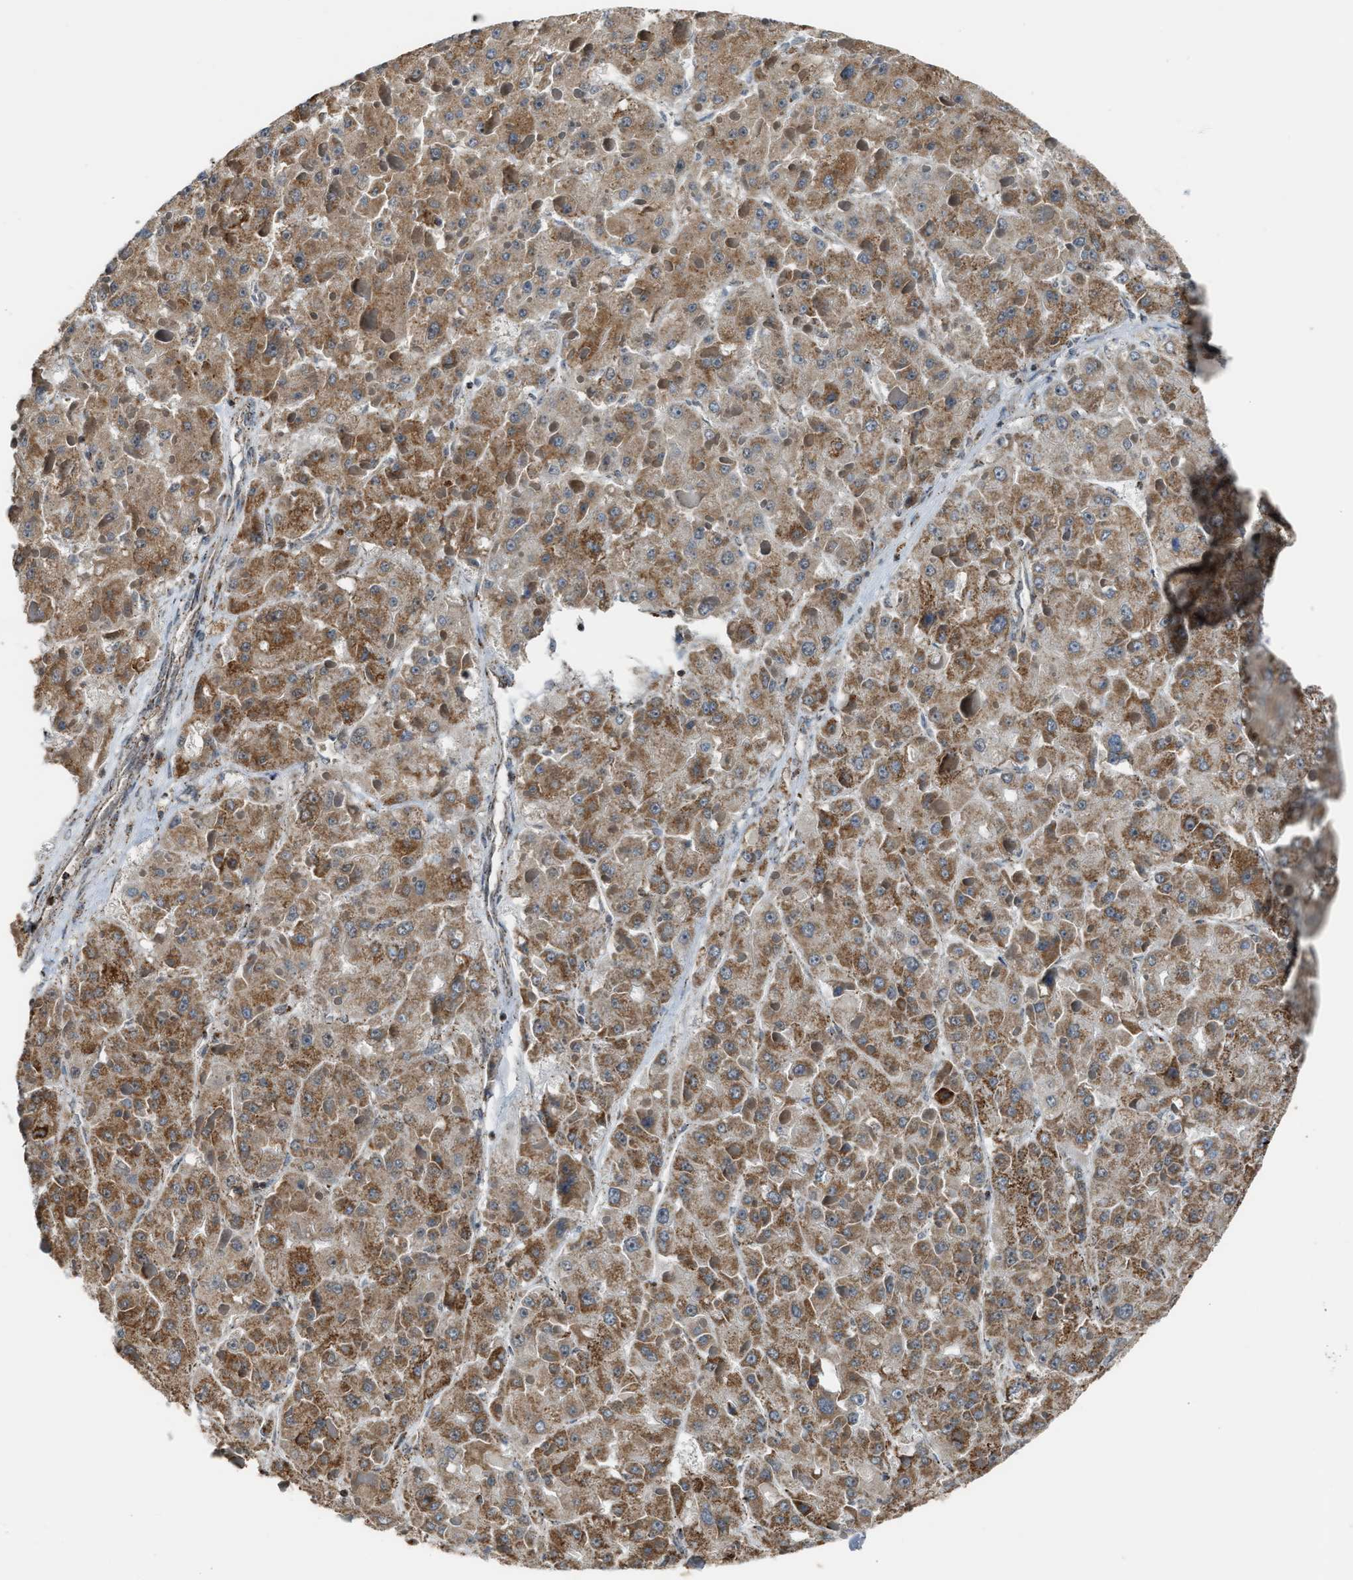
{"staining": {"intensity": "moderate", "quantity": ">75%", "location": "cytoplasmic/membranous"}, "tissue": "liver cancer", "cell_type": "Tumor cells", "image_type": "cancer", "snomed": [{"axis": "morphology", "description": "Carcinoma, Hepatocellular, NOS"}, {"axis": "topography", "description": "Liver"}], "caption": "Protein staining of liver hepatocellular carcinoma tissue reveals moderate cytoplasmic/membranous expression in about >75% of tumor cells. Nuclei are stained in blue.", "gene": "CHN2", "patient": {"sex": "female", "age": 73}}